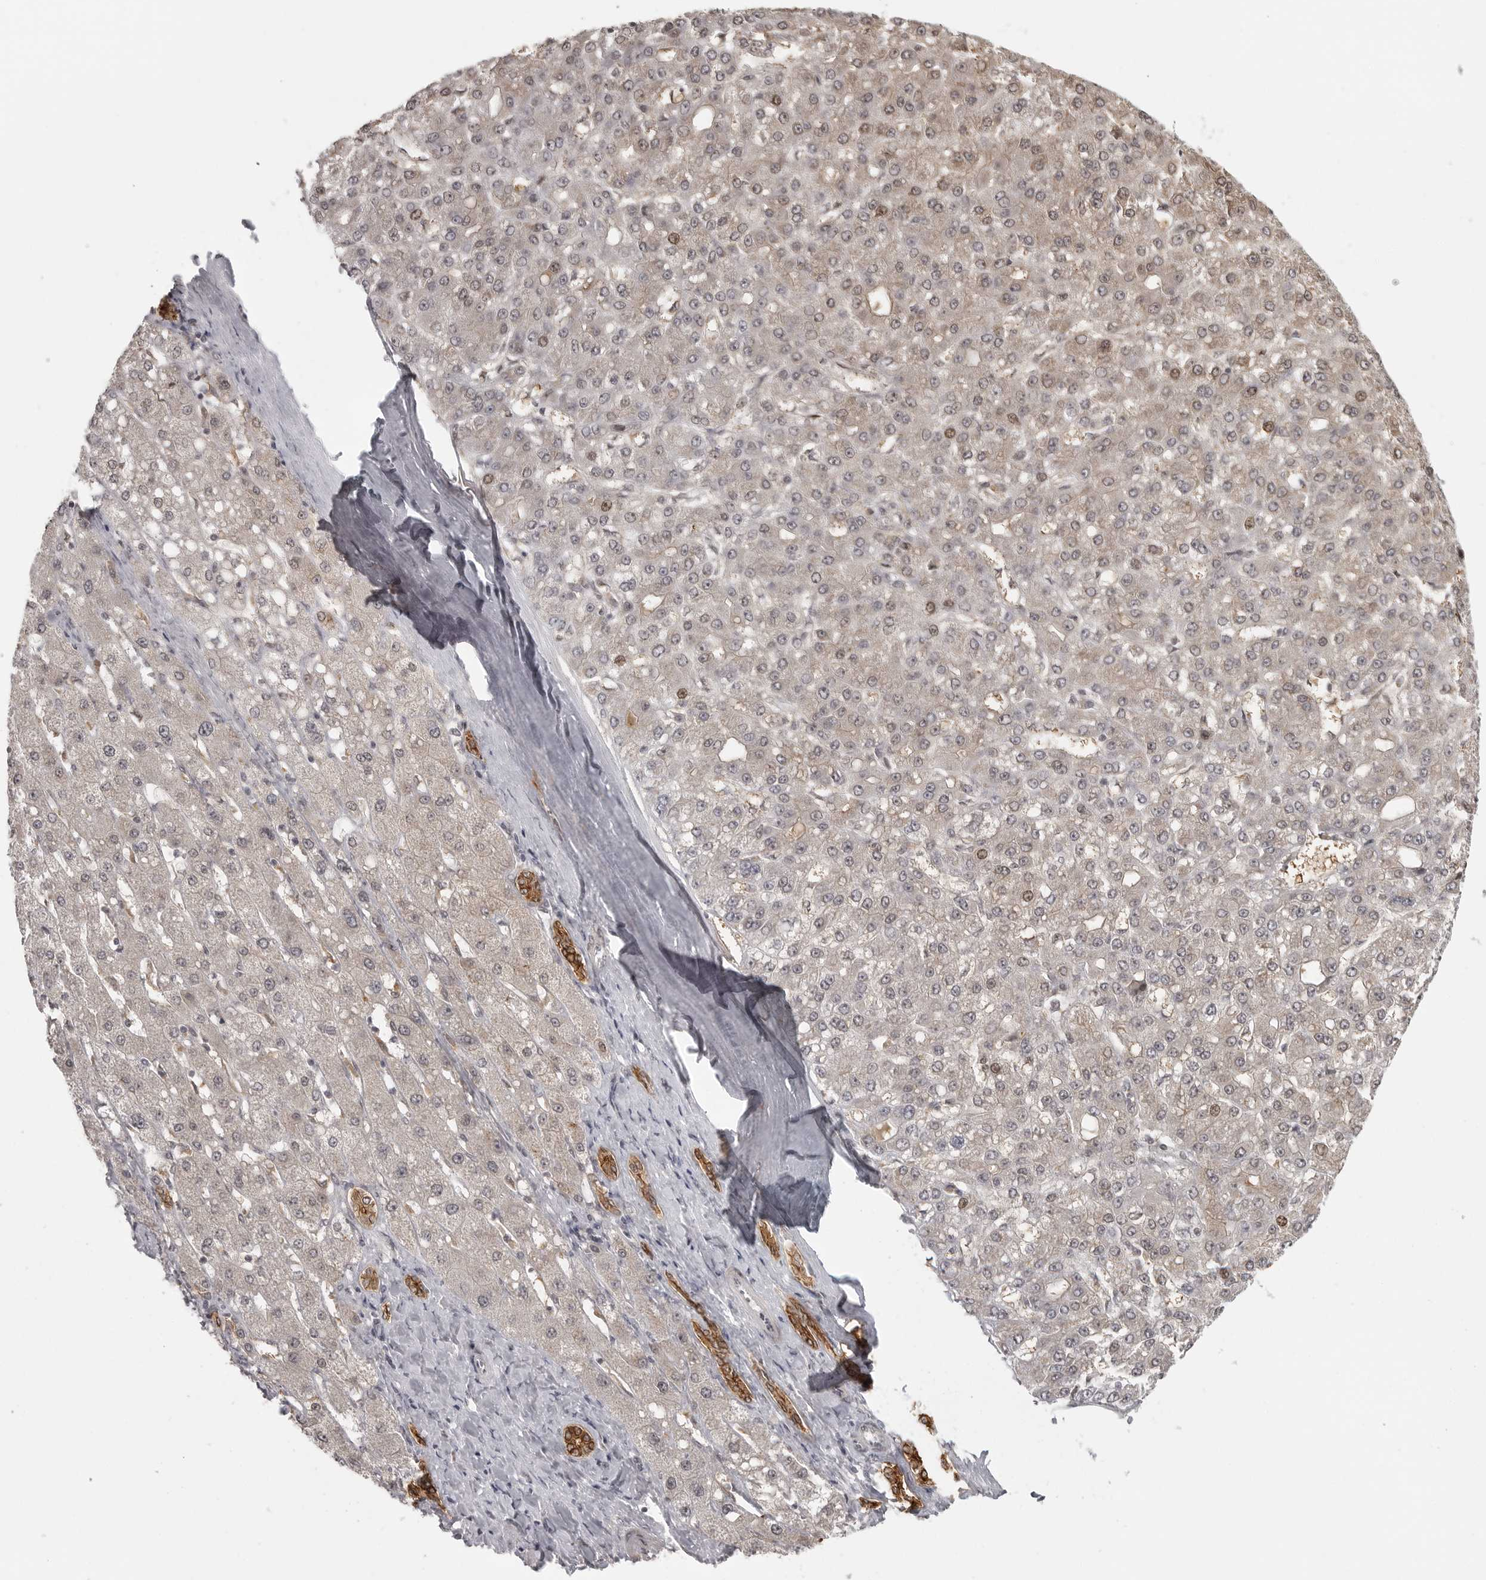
{"staining": {"intensity": "moderate", "quantity": "<25%", "location": "nuclear"}, "tissue": "liver cancer", "cell_type": "Tumor cells", "image_type": "cancer", "snomed": [{"axis": "morphology", "description": "Carcinoma, Hepatocellular, NOS"}, {"axis": "topography", "description": "Liver"}], "caption": "A histopathology image of human liver hepatocellular carcinoma stained for a protein displays moderate nuclear brown staining in tumor cells.", "gene": "ISG20L2", "patient": {"sex": "male", "age": 67}}